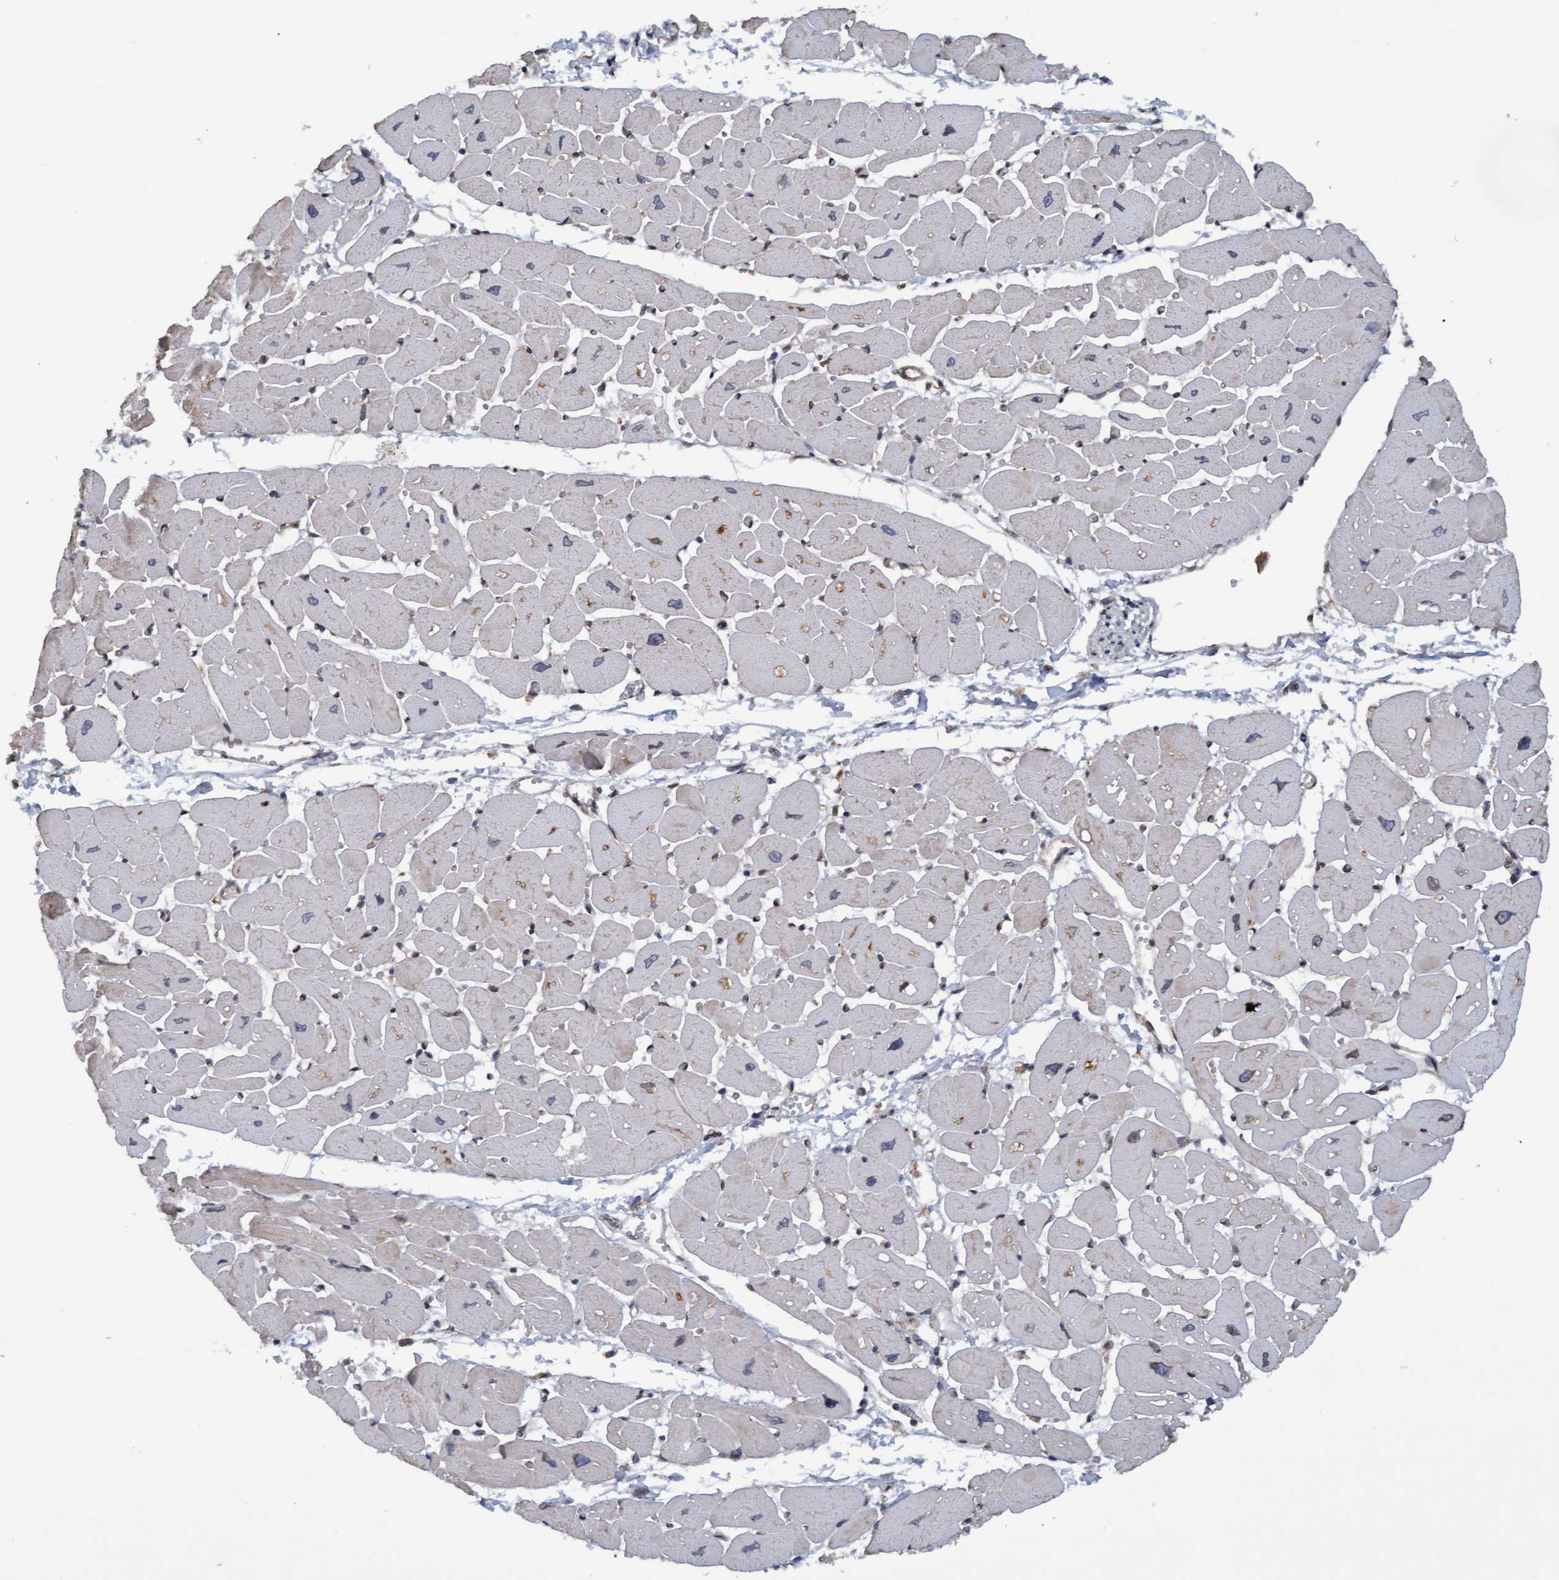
{"staining": {"intensity": "weak", "quantity": "<25%", "location": "cytoplasmic/membranous"}, "tissue": "heart muscle", "cell_type": "Cardiomyocytes", "image_type": "normal", "snomed": [{"axis": "morphology", "description": "Normal tissue, NOS"}, {"axis": "topography", "description": "Heart"}], "caption": "Unremarkable heart muscle was stained to show a protein in brown. There is no significant positivity in cardiomyocytes. The staining was performed using DAB (3,3'-diaminobenzidine) to visualize the protein expression in brown, while the nuclei were stained in blue with hematoxylin (Magnification: 20x).", "gene": "MGLL", "patient": {"sex": "female", "age": 54}}